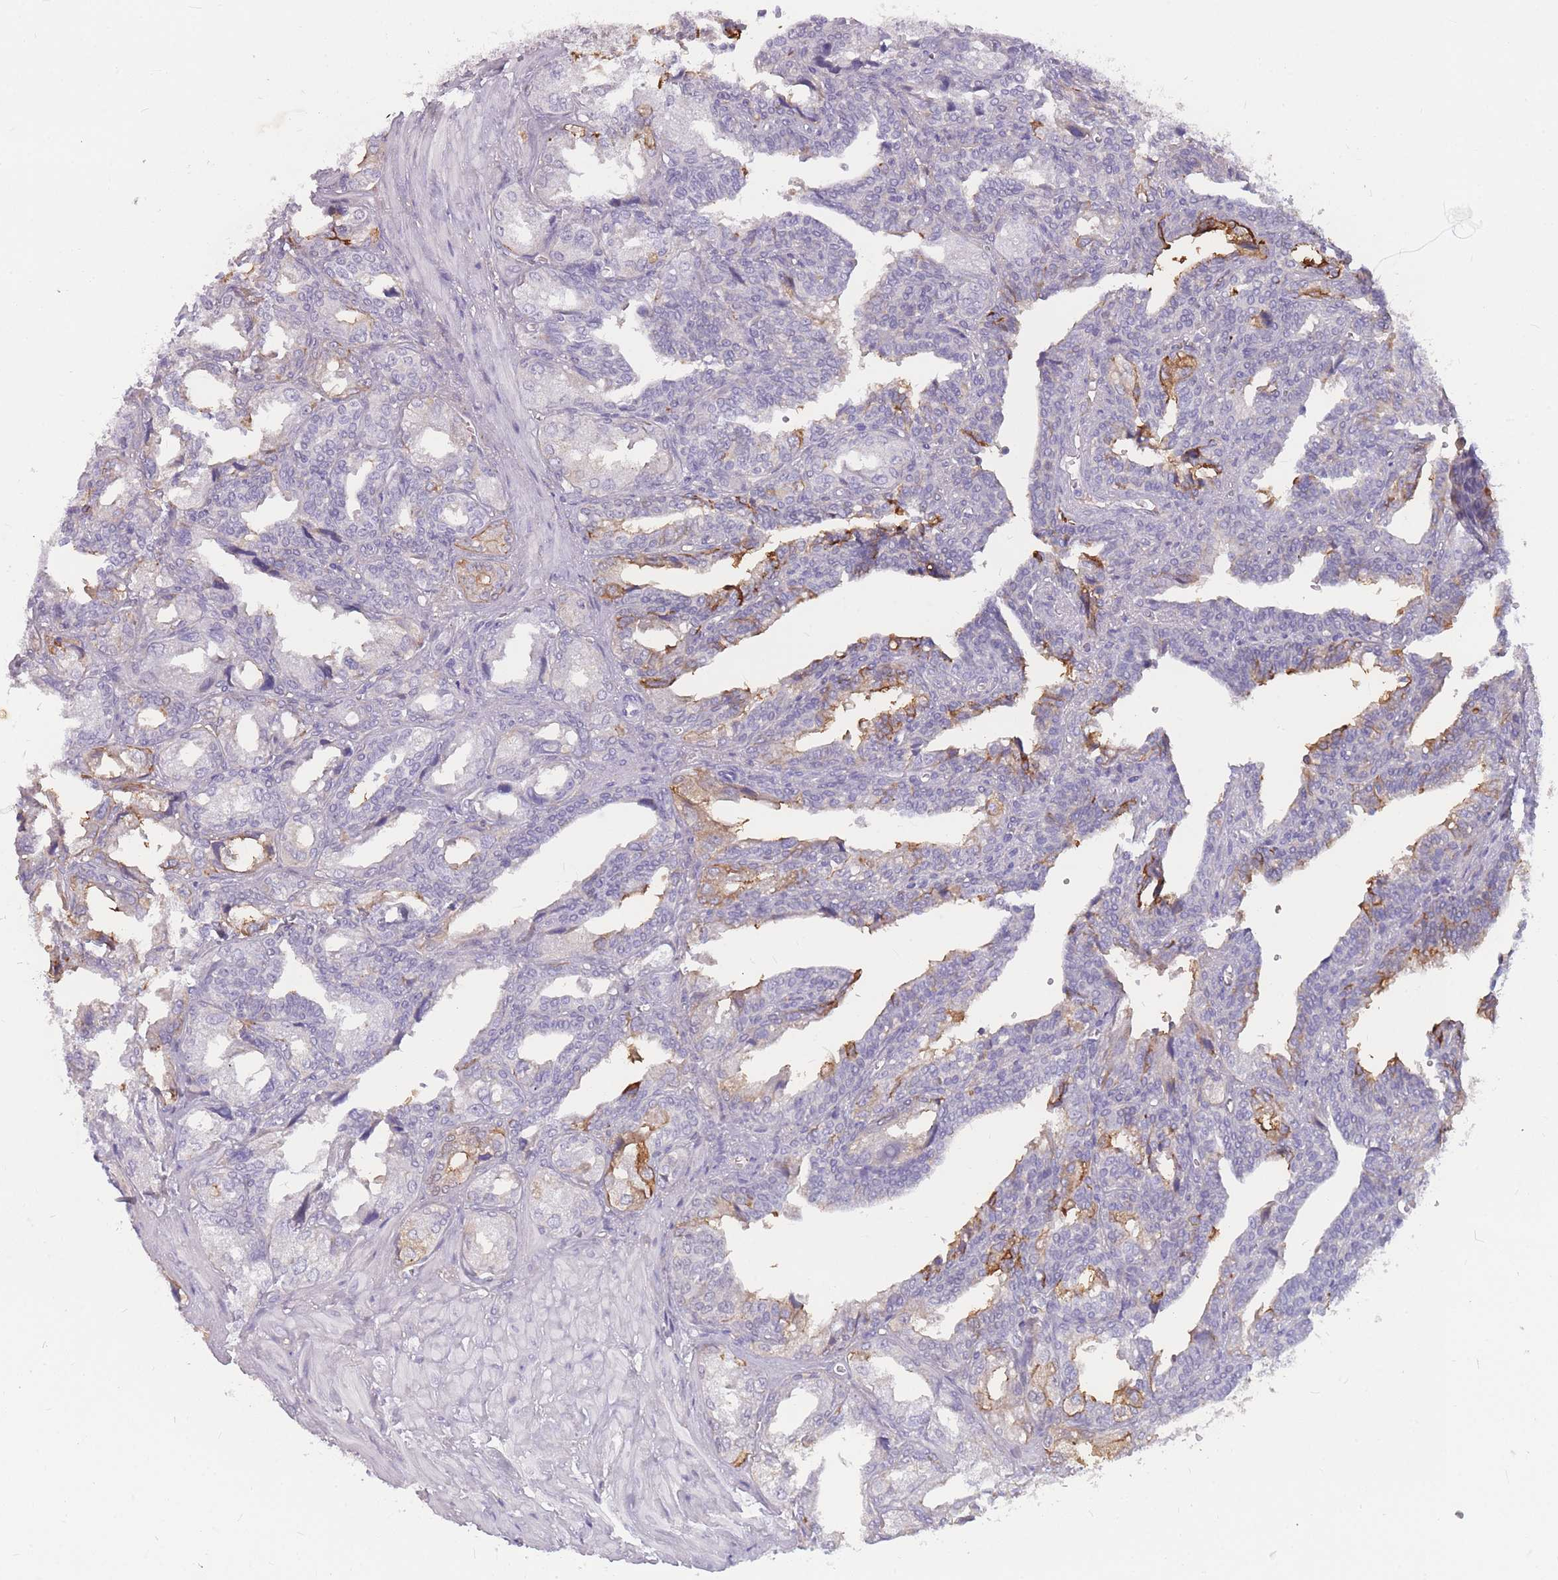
{"staining": {"intensity": "moderate", "quantity": "<25%", "location": "cytoplasmic/membranous"}, "tissue": "seminal vesicle", "cell_type": "Glandular cells", "image_type": "normal", "snomed": [{"axis": "morphology", "description": "Normal tissue, NOS"}, {"axis": "topography", "description": "Seminal veicle"}], "caption": "An IHC photomicrograph of benign tissue is shown. Protein staining in brown highlights moderate cytoplasmic/membranous positivity in seminal vesicle within glandular cells.", "gene": "GNA11", "patient": {"sex": "male", "age": 67}}